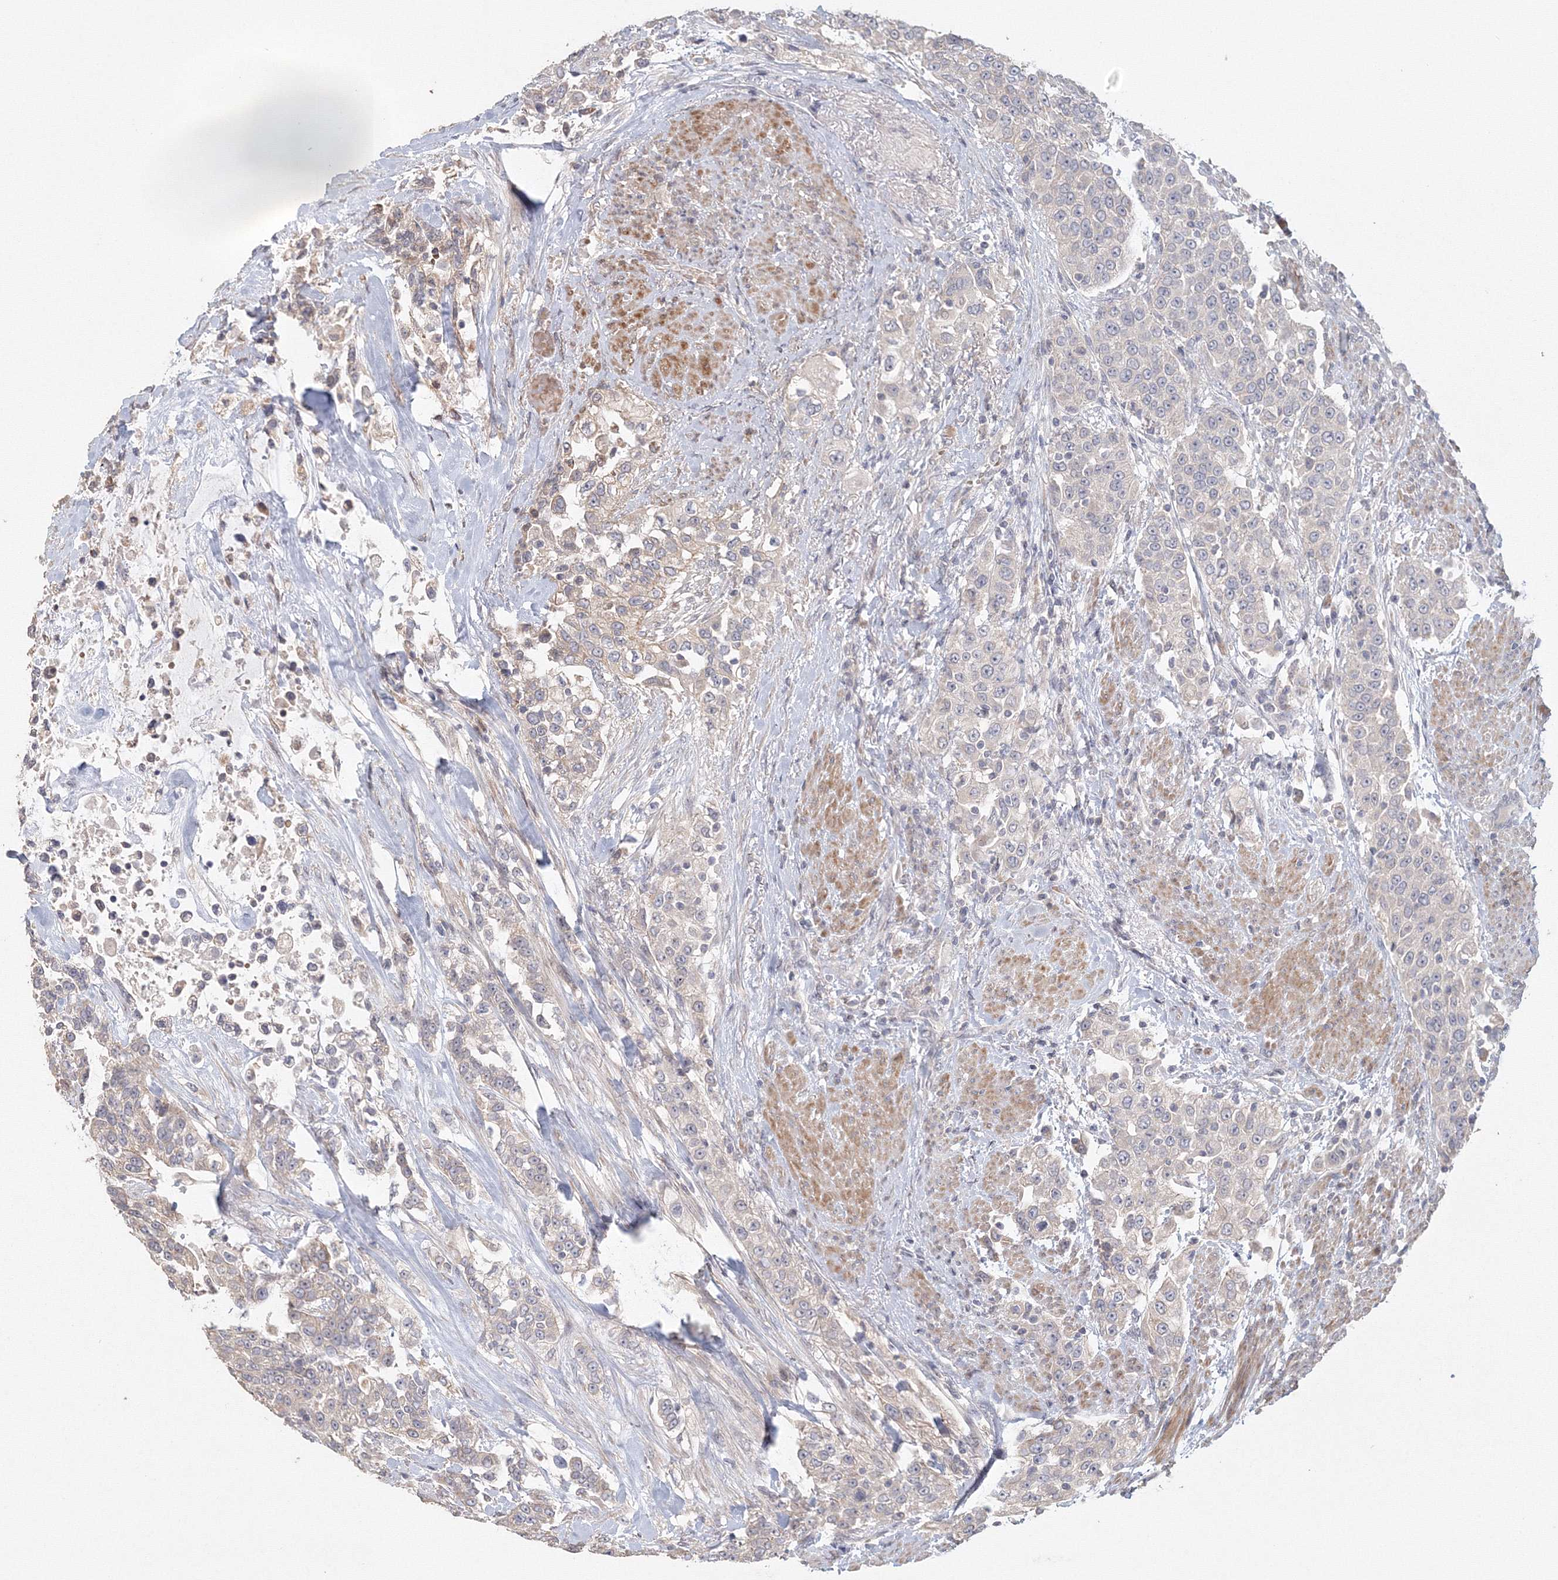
{"staining": {"intensity": "weak", "quantity": "<25%", "location": "cytoplasmic/membranous"}, "tissue": "urothelial cancer", "cell_type": "Tumor cells", "image_type": "cancer", "snomed": [{"axis": "morphology", "description": "Urothelial carcinoma, High grade"}, {"axis": "topography", "description": "Urinary bladder"}], "caption": "DAB (3,3'-diaminobenzidine) immunohistochemical staining of urothelial carcinoma (high-grade) exhibits no significant positivity in tumor cells.", "gene": "TACC2", "patient": {"sex": "female", "age": 80}}